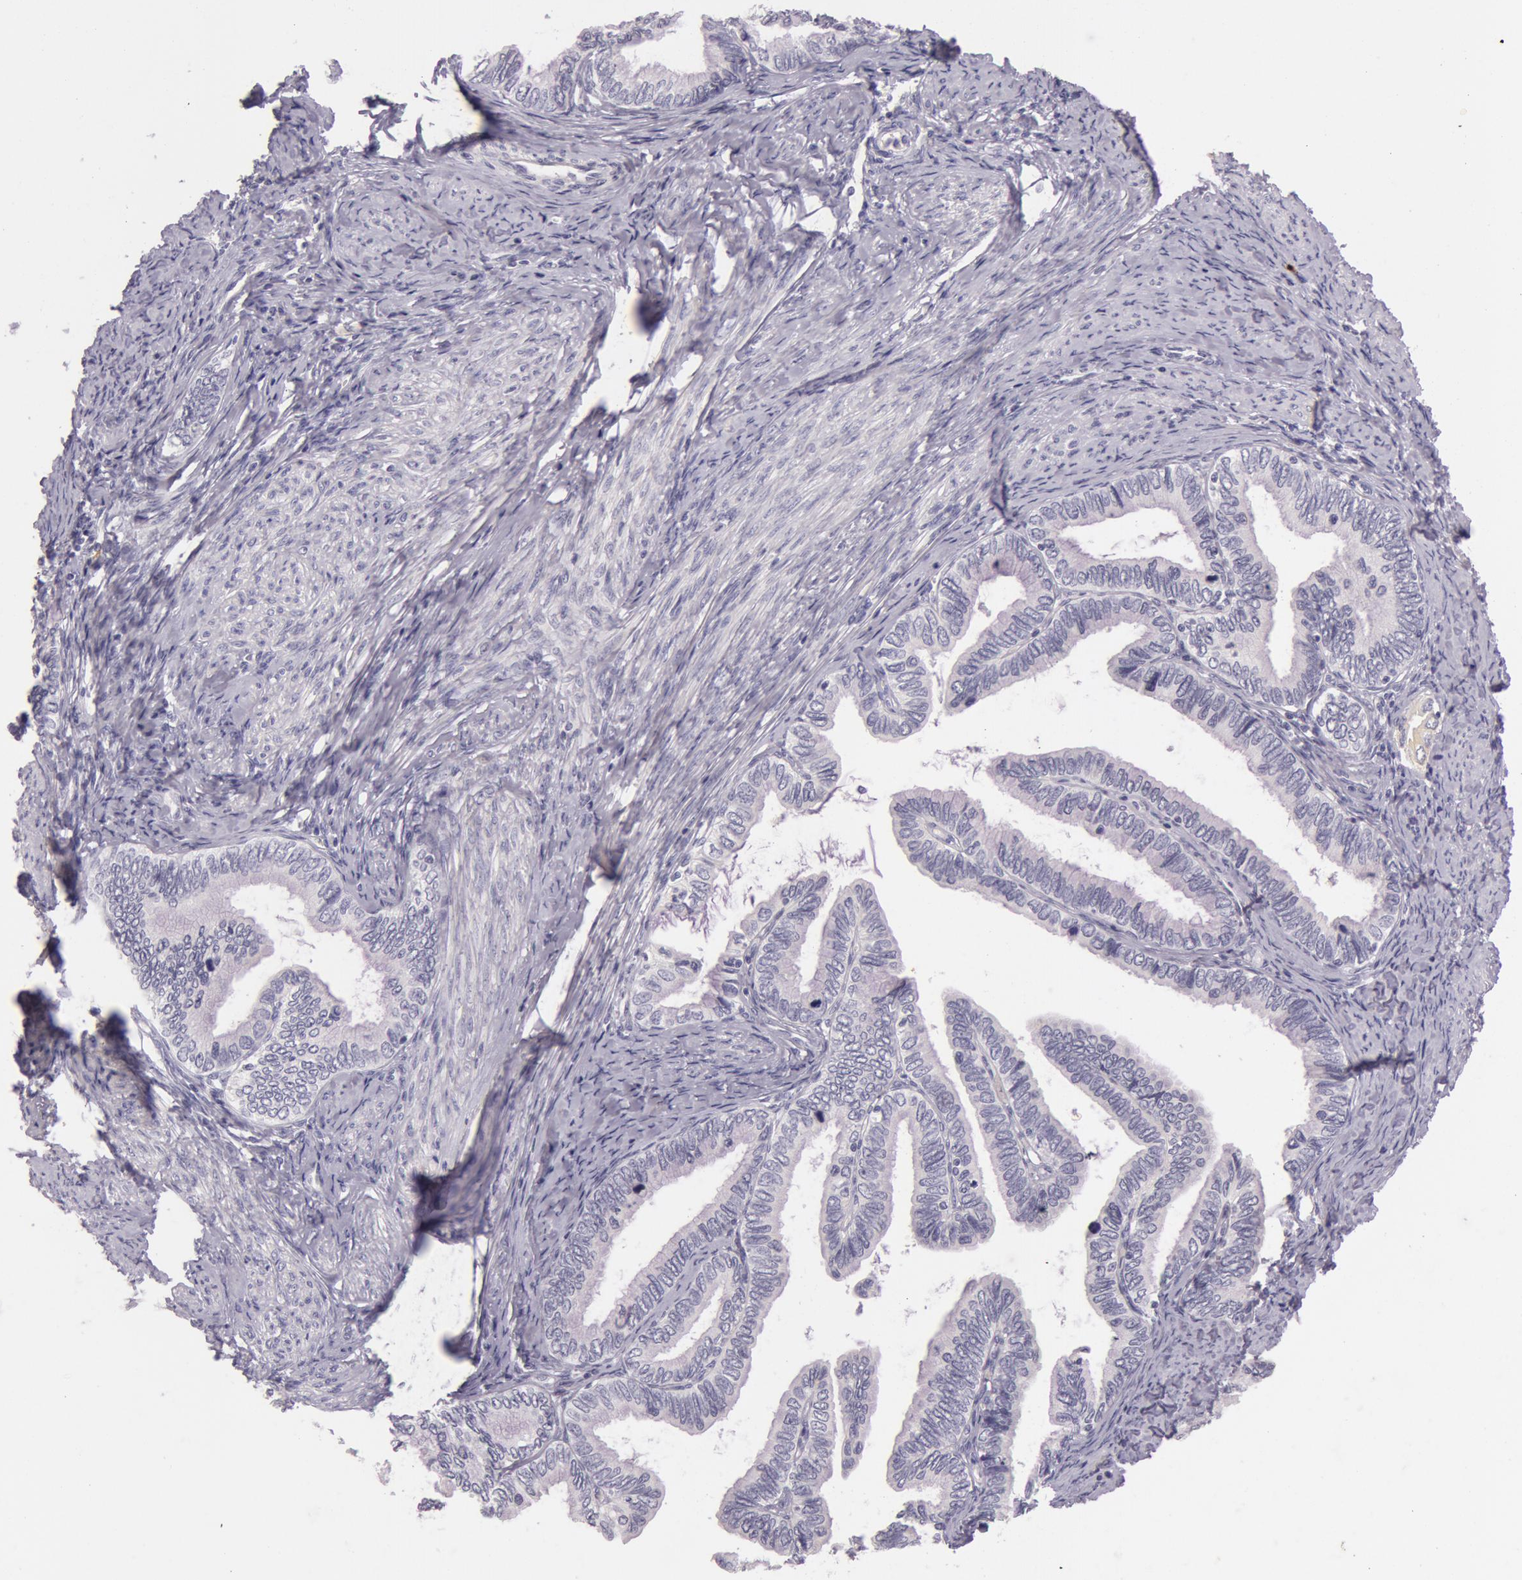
{"staining": {"intensity": "negative", "quantity": "none", "location": "none"}, "tissue": "cervical cancer", "cell_type": "Tumor cells", "image_type": "cancer", "snomed": [{"axis": "morphology", "description": "Adenocarcinoma, NOS"}, {"axis": "topography", "description": "Cervix"}], "caption": "High magnification brightfield microscopy of cervical cancer (adenocarcinoma) stained with DAB (brown) and counterstained with hematoxylin (blue): tumor cells show no significant staining.", "gene": "C4BPA", "patient": {"sex": "female", "age": 49}}